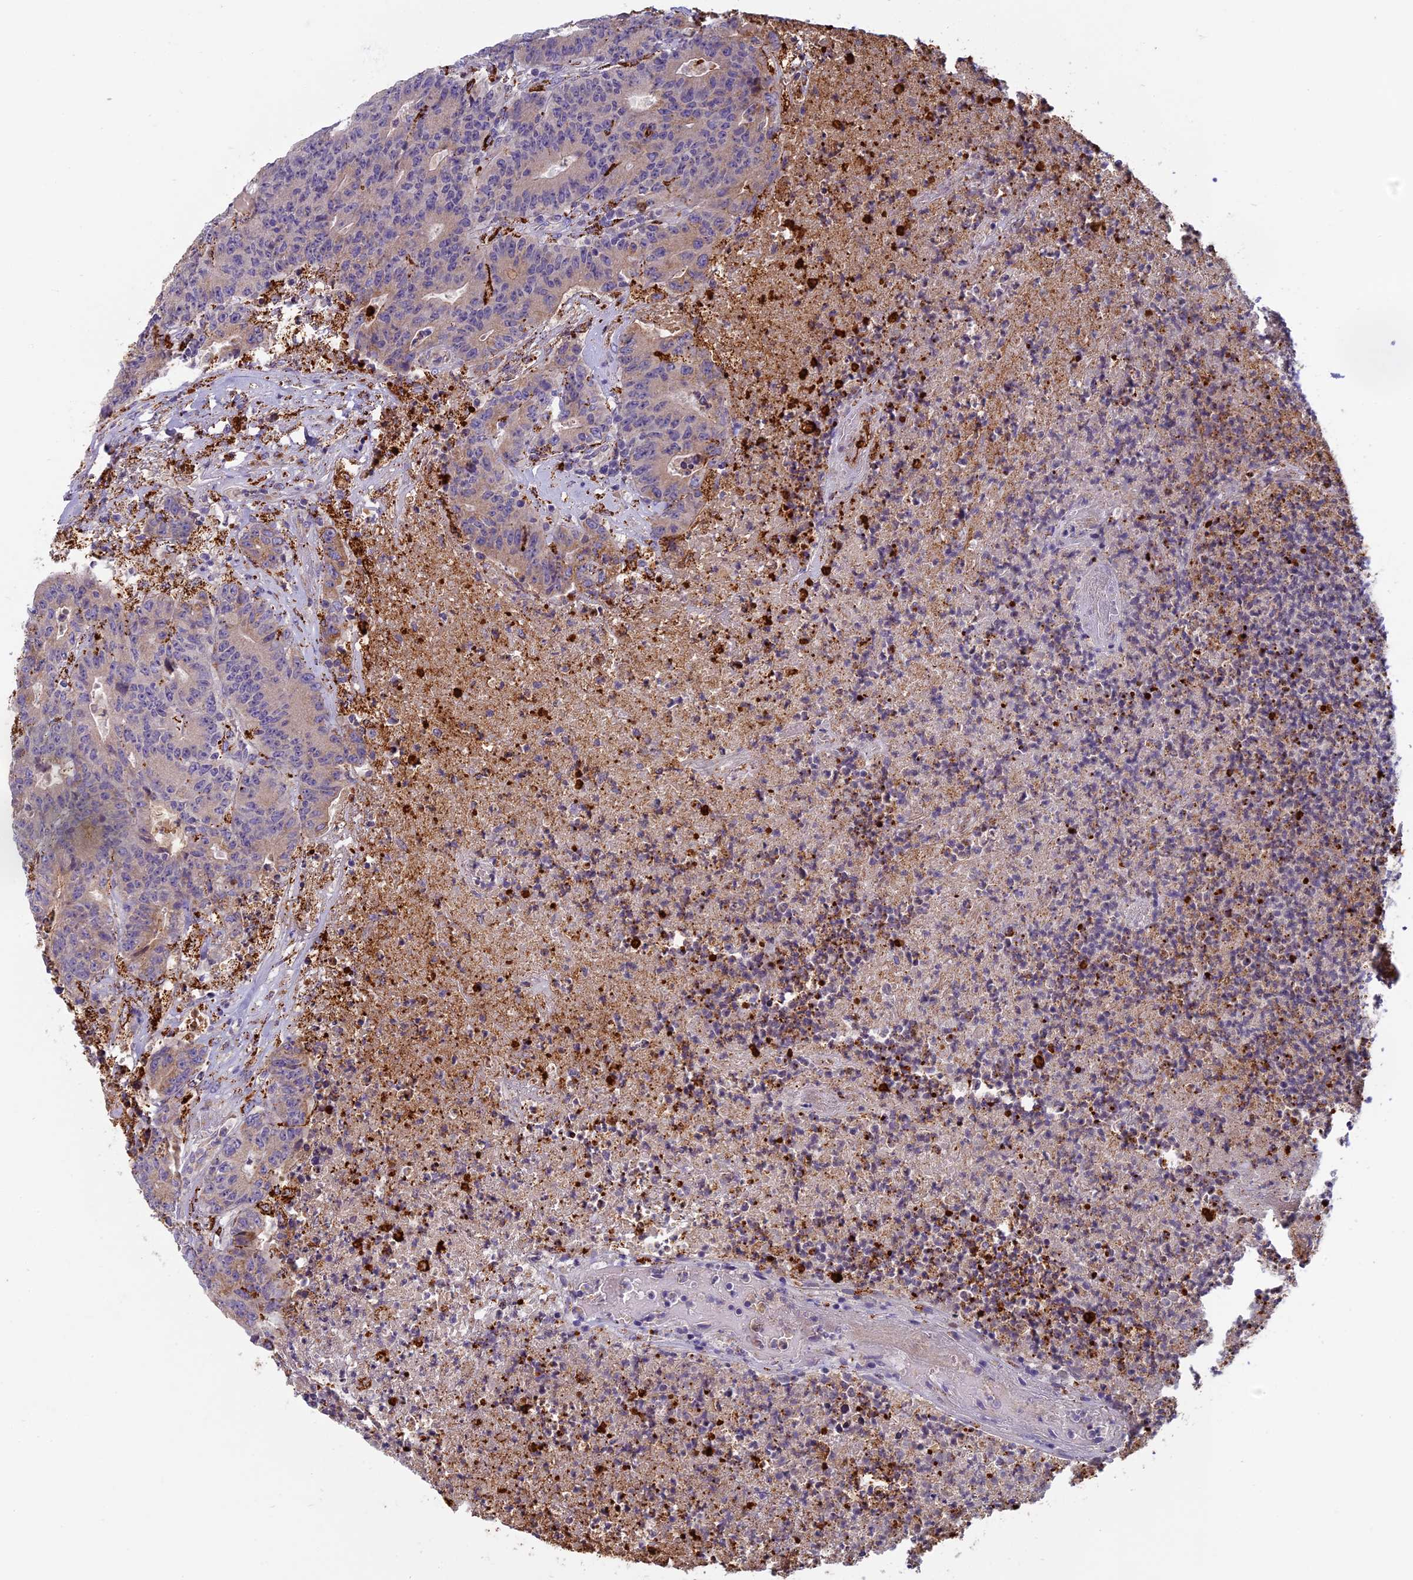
{"staining": {"intensity": "moderate", "quantity": "<25%", "location": "cytoplasmic/membranous"}, "tissue": "colorectal cancer", "cell_type": "Tumor cells", "image_type": "cancer", "snomed": [{"axis": "morphology", "description": "Adenocarcinoma, NOS"}, {"axis": "topography", "description": "Colon"}], "caption": "A high-resolution photomicrograph shows immunohistochemistry (IHC) staining of colorectal cancer, which shows moderate cytoplasmic/membranous positivity in approximately <25% of tumor cells. (Stains: DAB in brown, nuclei in blue, Microscopy: brightfield microscopy at high magnification).", "gene": "SEMA7A", "patient": {"sex": "female", "age": 75}}